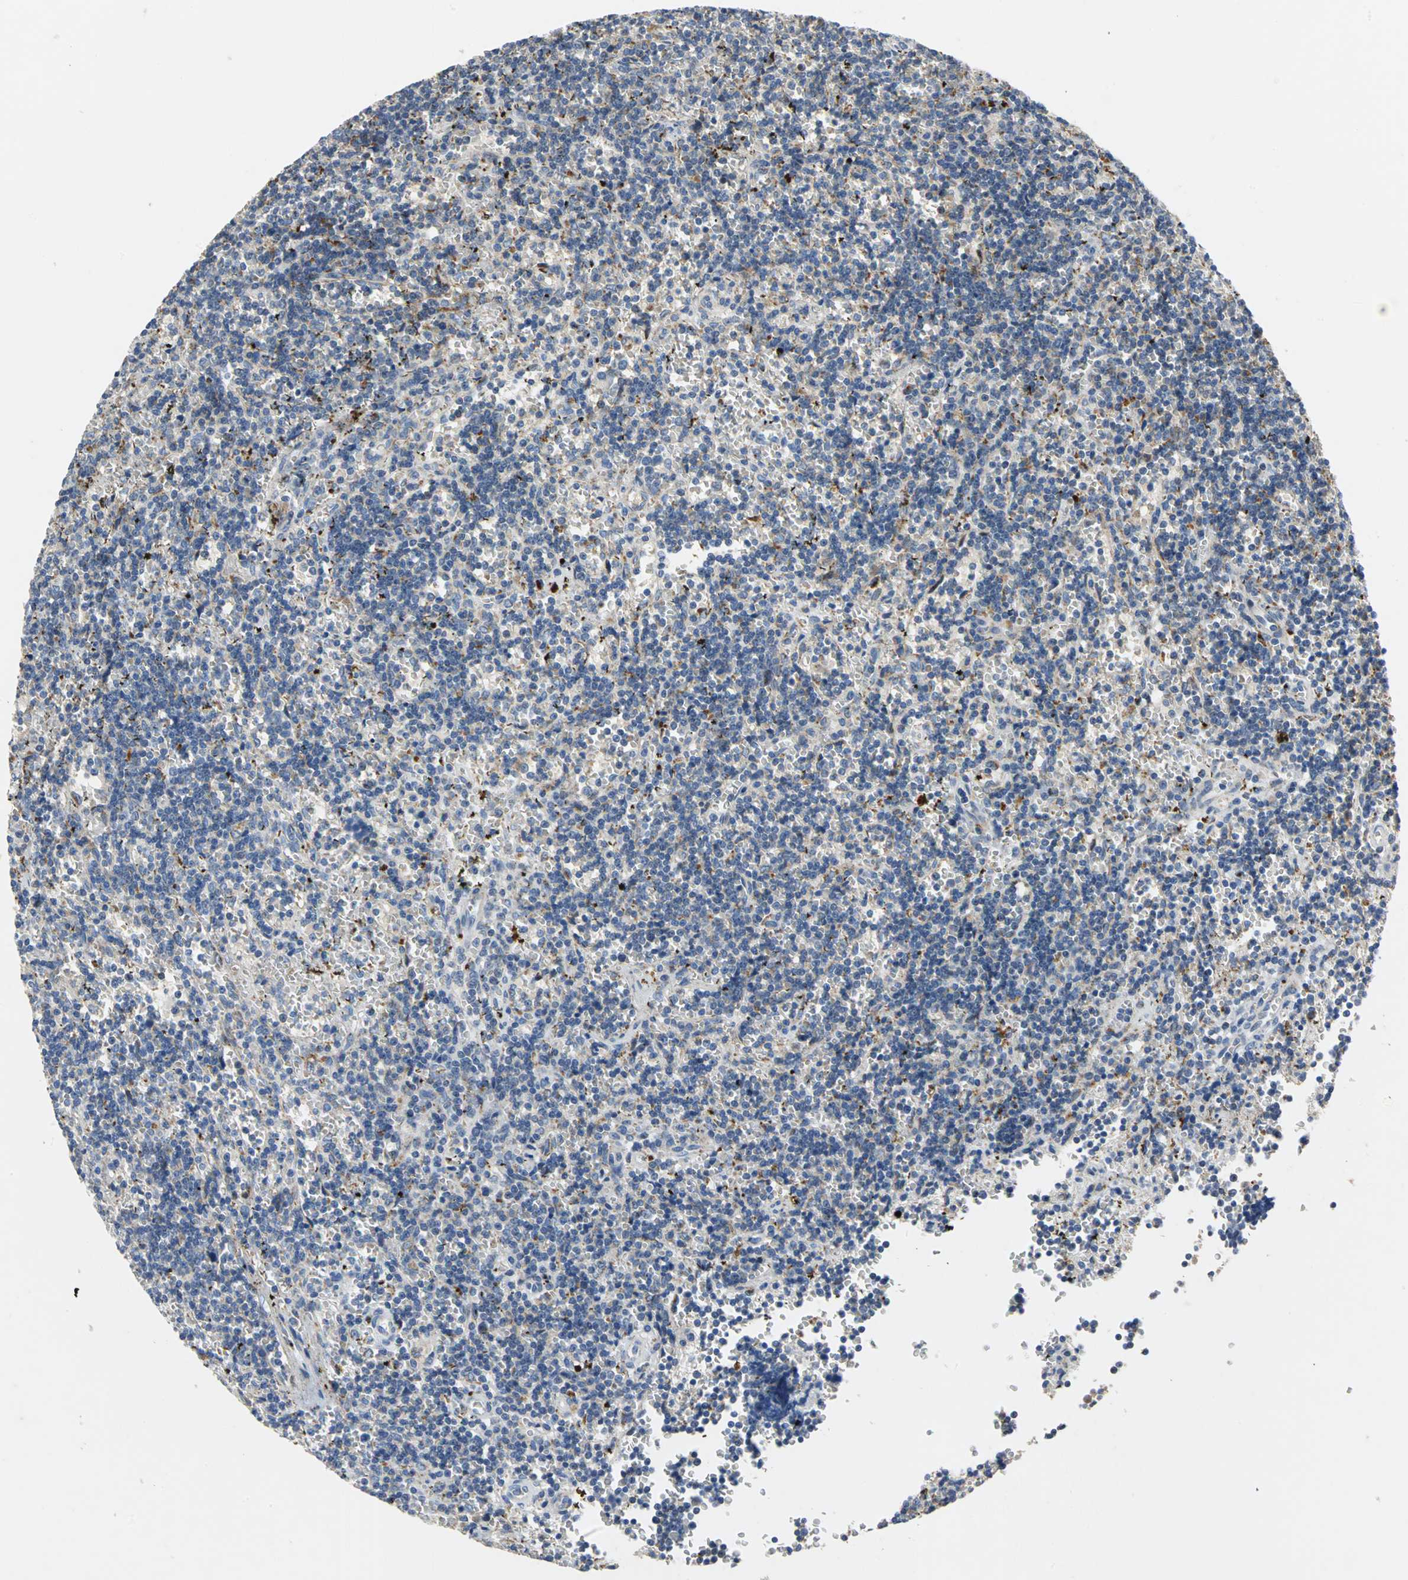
{"staining": {"intensity": "weak", "quantity": "25%-75%", "location": "cytoplasmic/membranous"}, "tissue": "lymphoma", "cell_type": "Tumor cells", "image_type": "cancer", "snomed": [{"axis": "morphology", "description": "Malignant lymphoma, non-Hodgkin's type, Low grade"}, {"axis": "topography", "description": "Spleen"}], "caption": "Human low-grade malignant lymphoma, non-Hodgkin's type stained with a protein marker shows weak staining in tumor cells.", "gene": "SPPL2B", "patient": {"sex": "male", "age": 60}}